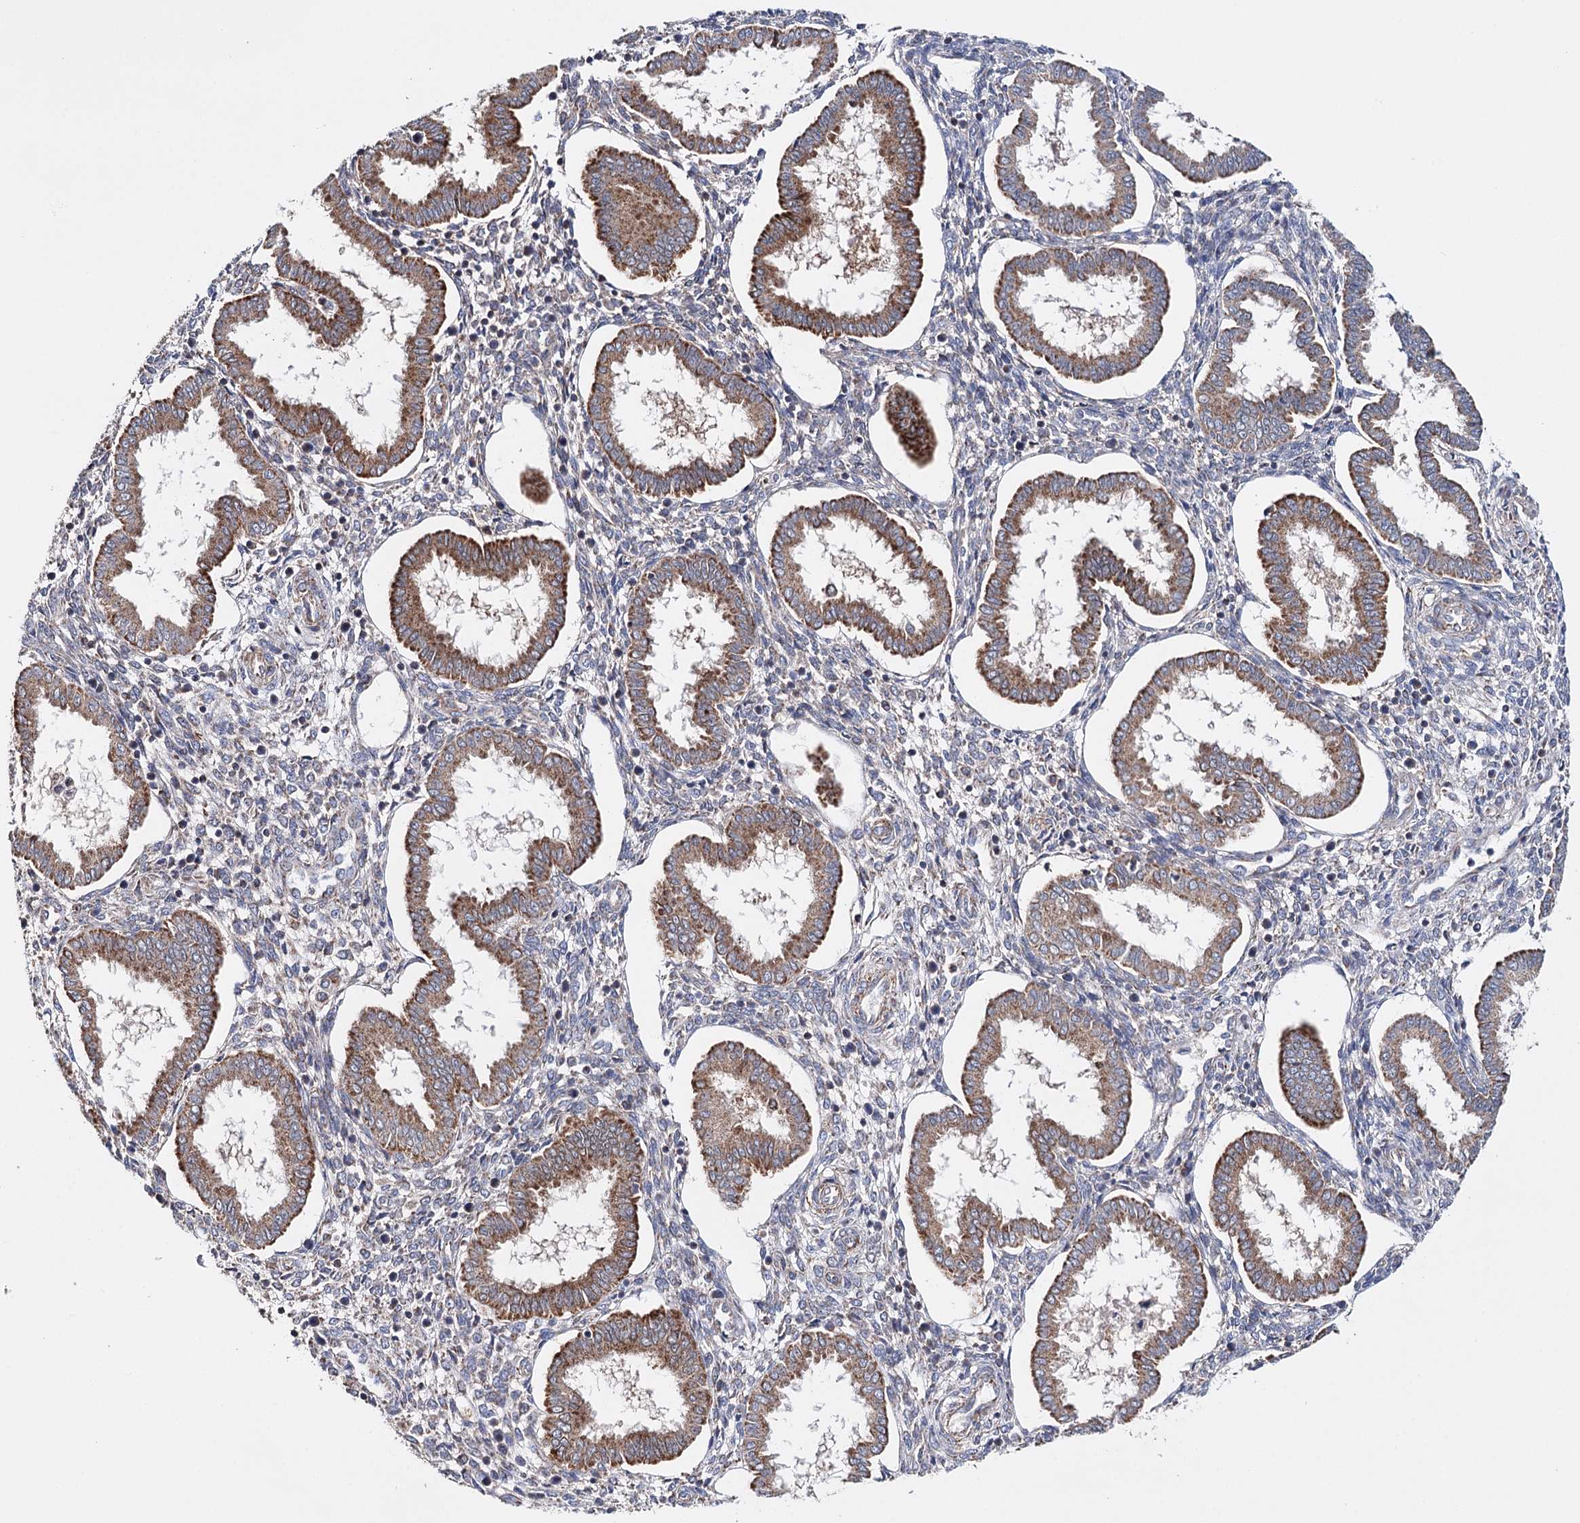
{"staining": {"intensity": "negative", "quantity": "none", "location": "none"}, "tissue": "endometrium", "cell_type": "Cells in endometrial stroma", "image_type": "normal", "snomed": [{"axis": "morphology", "description": "Normal tissue, NOS"}, {"axis": "topography", "description": "Endometrium"}], "caption": "Immunohistochemical staining of benign endometrium displays no significant staining in cells in endometrial stroma. (Brightfield microscopy of DAB immunohistochemistry (IHC) at high magnification).", "gene": "CFAP46", "patient": {"sex": "female", "age": 24}}